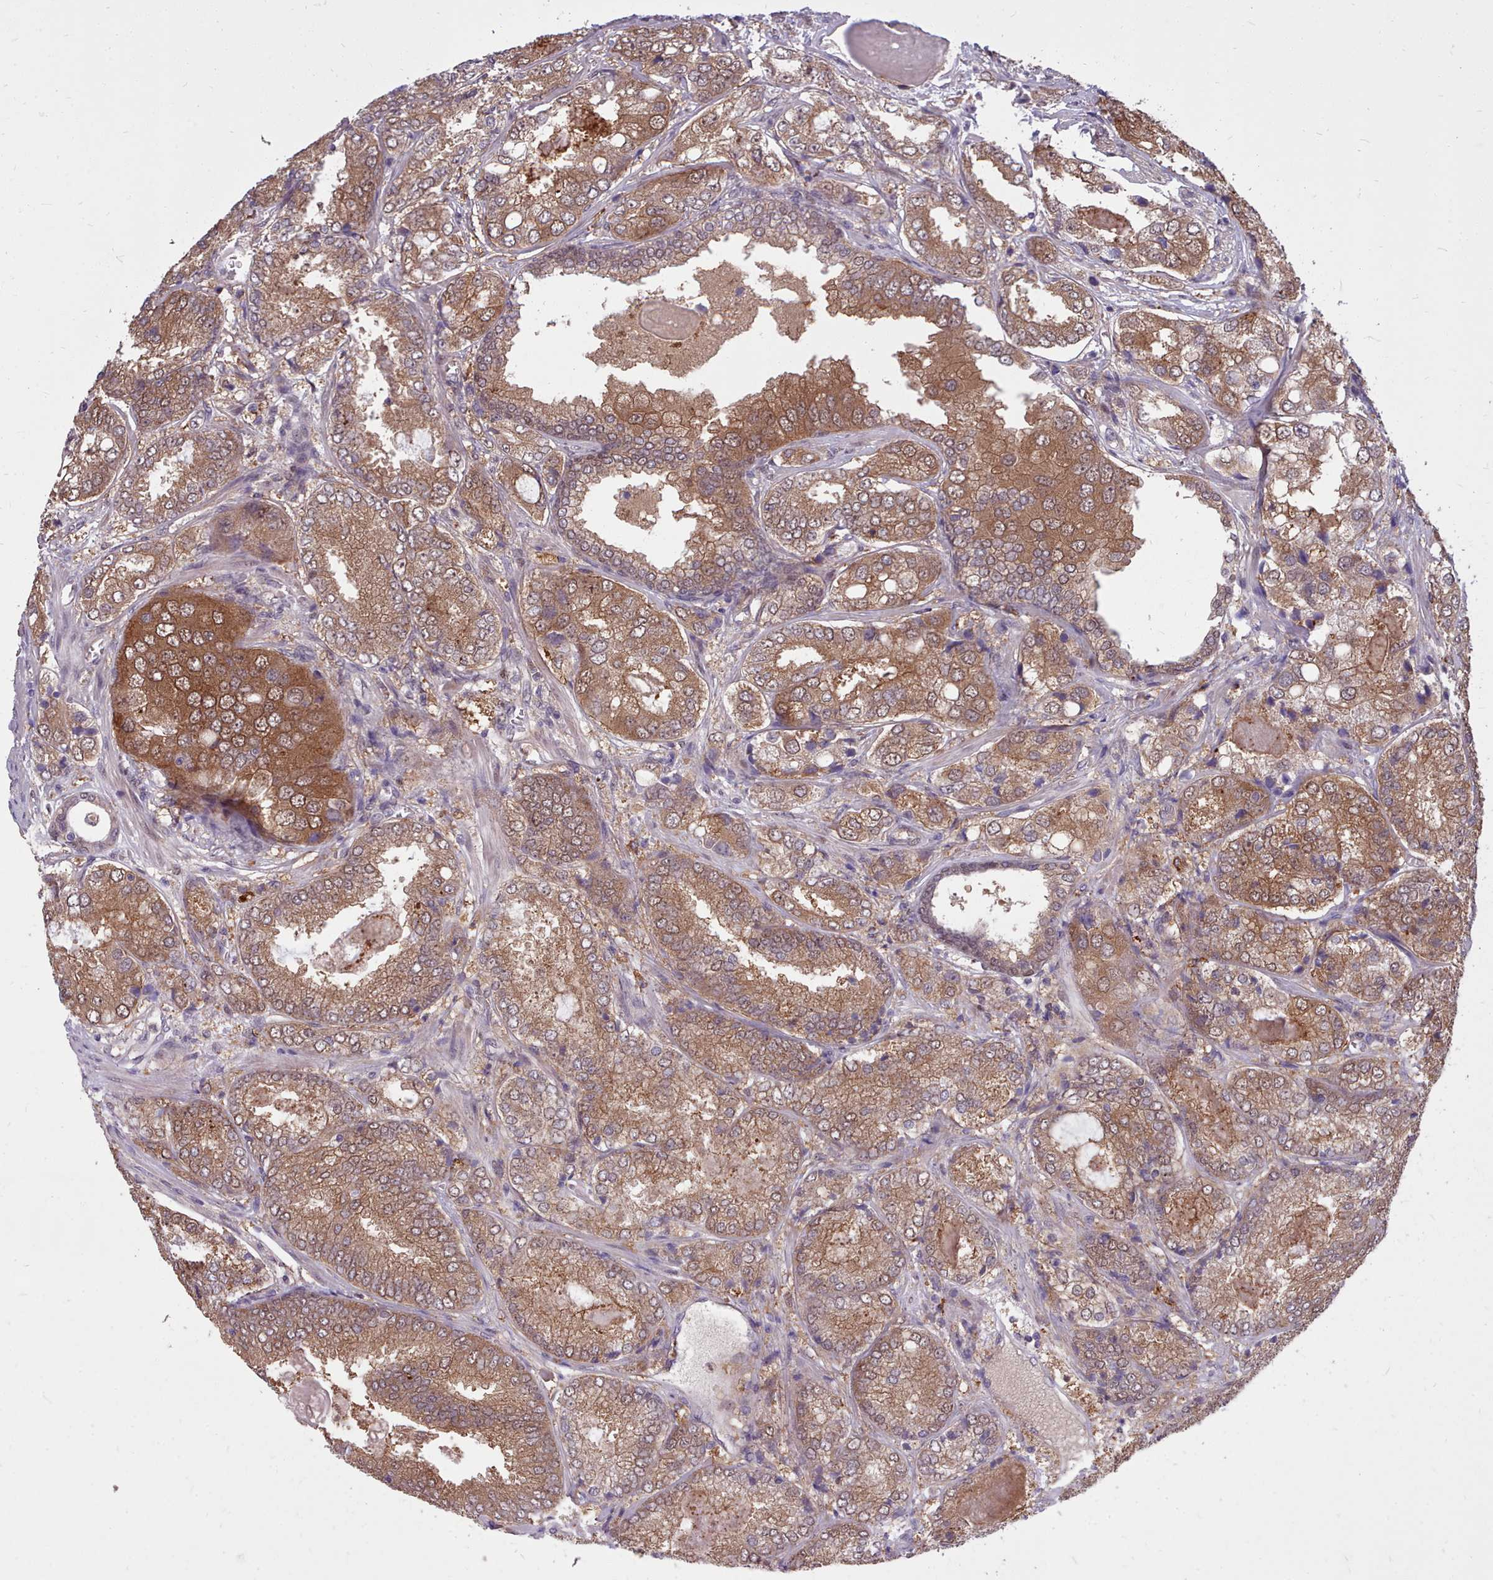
{"staining": {"intensity": "moderate", "quantity": ">75%", "location": "cytoplasmic/membranous"}, "tissue": "prostate cancer", "cell_type": "Tumor cells", "image_type": "cancer", "snomed": [{"axis": "morphology", "description": "Adenocarcinoma, High grade"}, {"axis": "topography", "description": "Prostate"}], "caption": "DAB (3,3'-diaminobenzidine) immunohistochemical staining of human adenocarcinoma (high-grade) (prostate) displays moderate cytoplasmic/membranous protein positivity in approximately >75% of tumor cells.", "gene": "AHCY", "patient": {"sex": "male", "age": 63}}